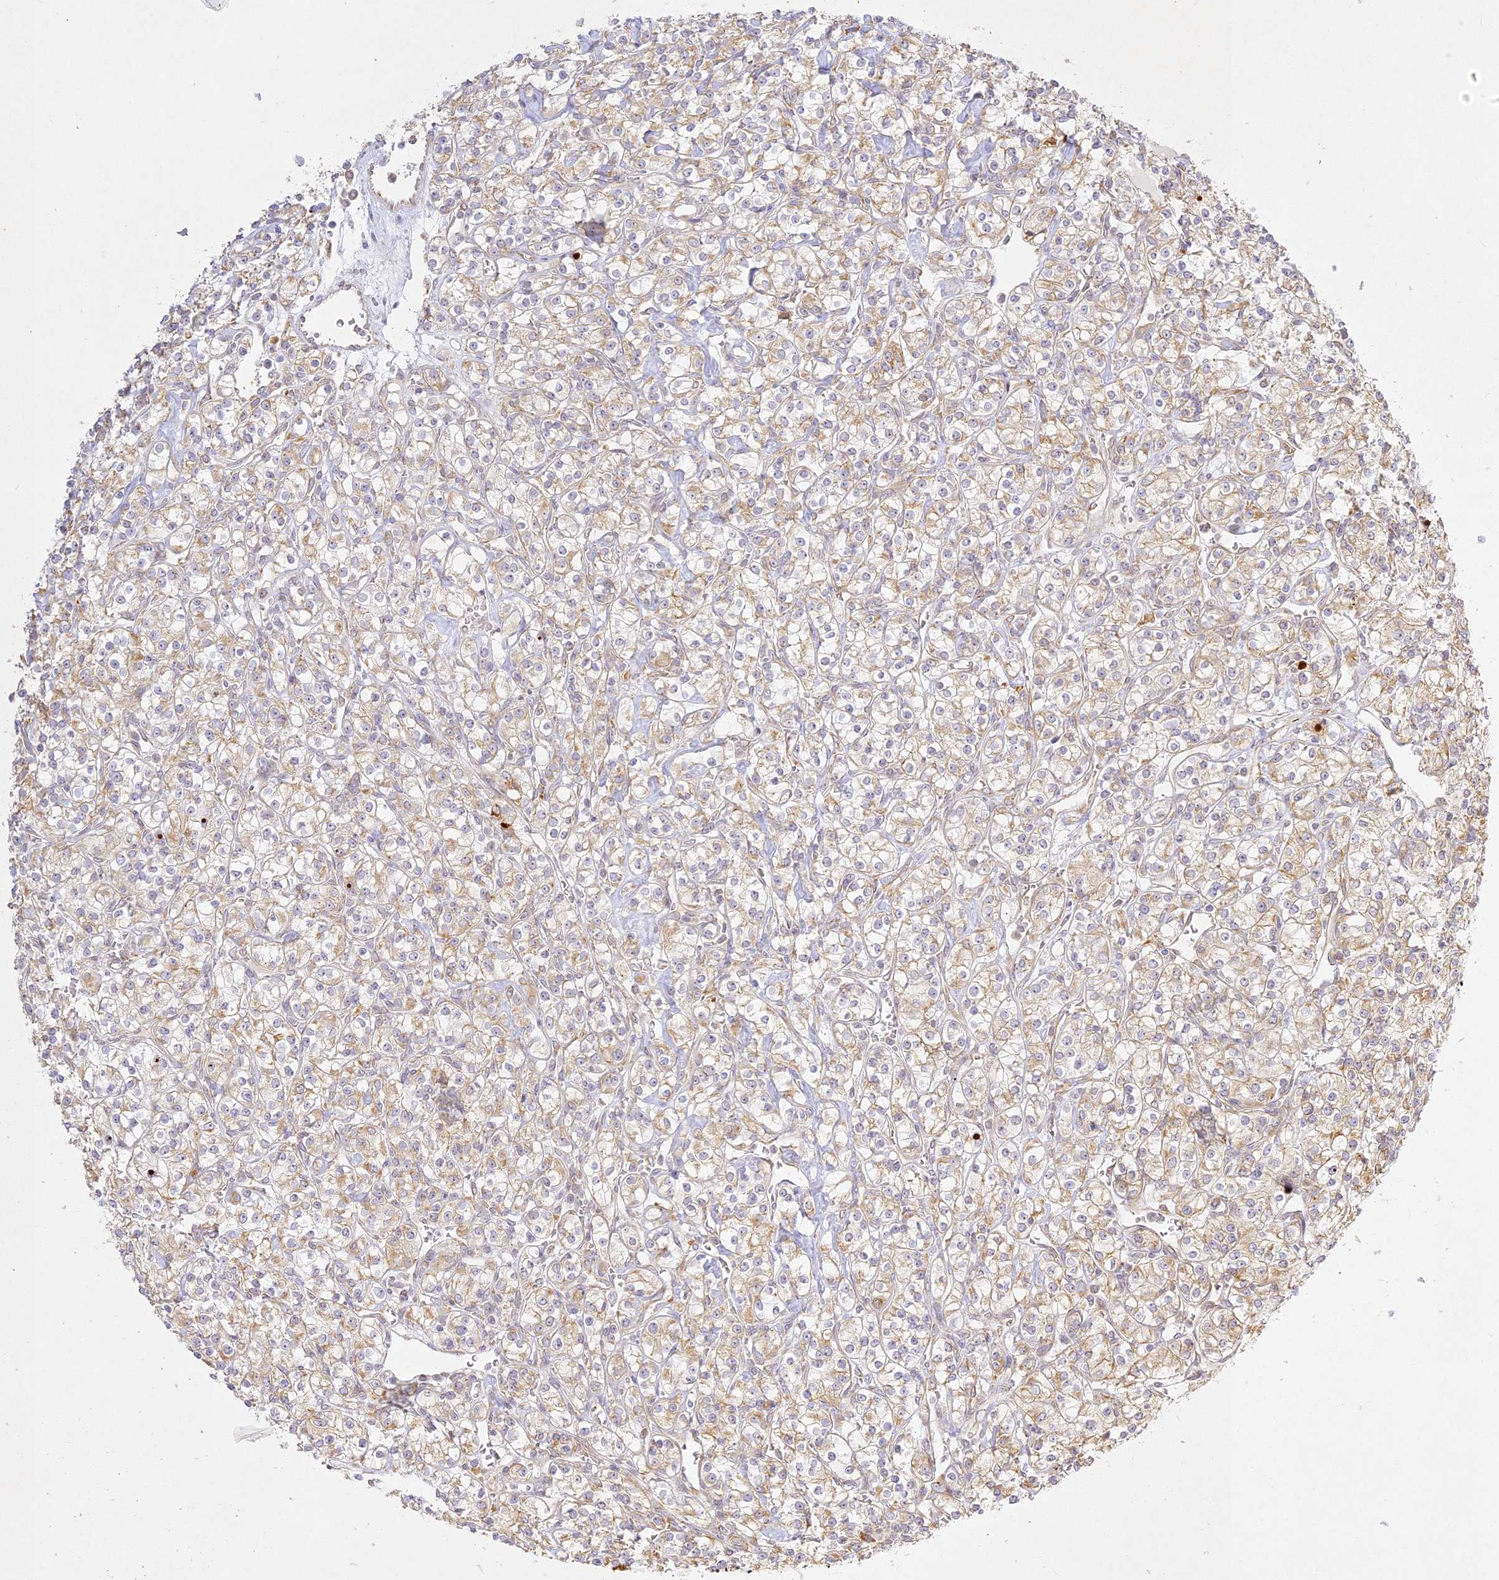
{"staining": {"intensity": "weak", "quantity": ">75%", "location": "cytoplasmic/membranous"}, "tissue": "renal cancer", "cell_type": "Tumor cells", "image_type": "cancer", "snomed": [{"axis": "morphology", "description": "Adenocarcinoma, NOS"}, {"axis": "topography", "description": "Kidney"}], "caption": "Immunohistochemistry (IHC) staining of renal cancer, which exhibits low levels of weak cytoplasmic/membranous expression in approximately >75% of tumor cells indicating weak cytoplasmic/membranous protein expression. The staining was performed using DAB (3,3'-diaminobenzidine) (brown) for protein detection and nuclei were counterstained in hematoxylin (blue).", "gene": "SLC30A5", "patient": {"sex": "male", "age": 77}}